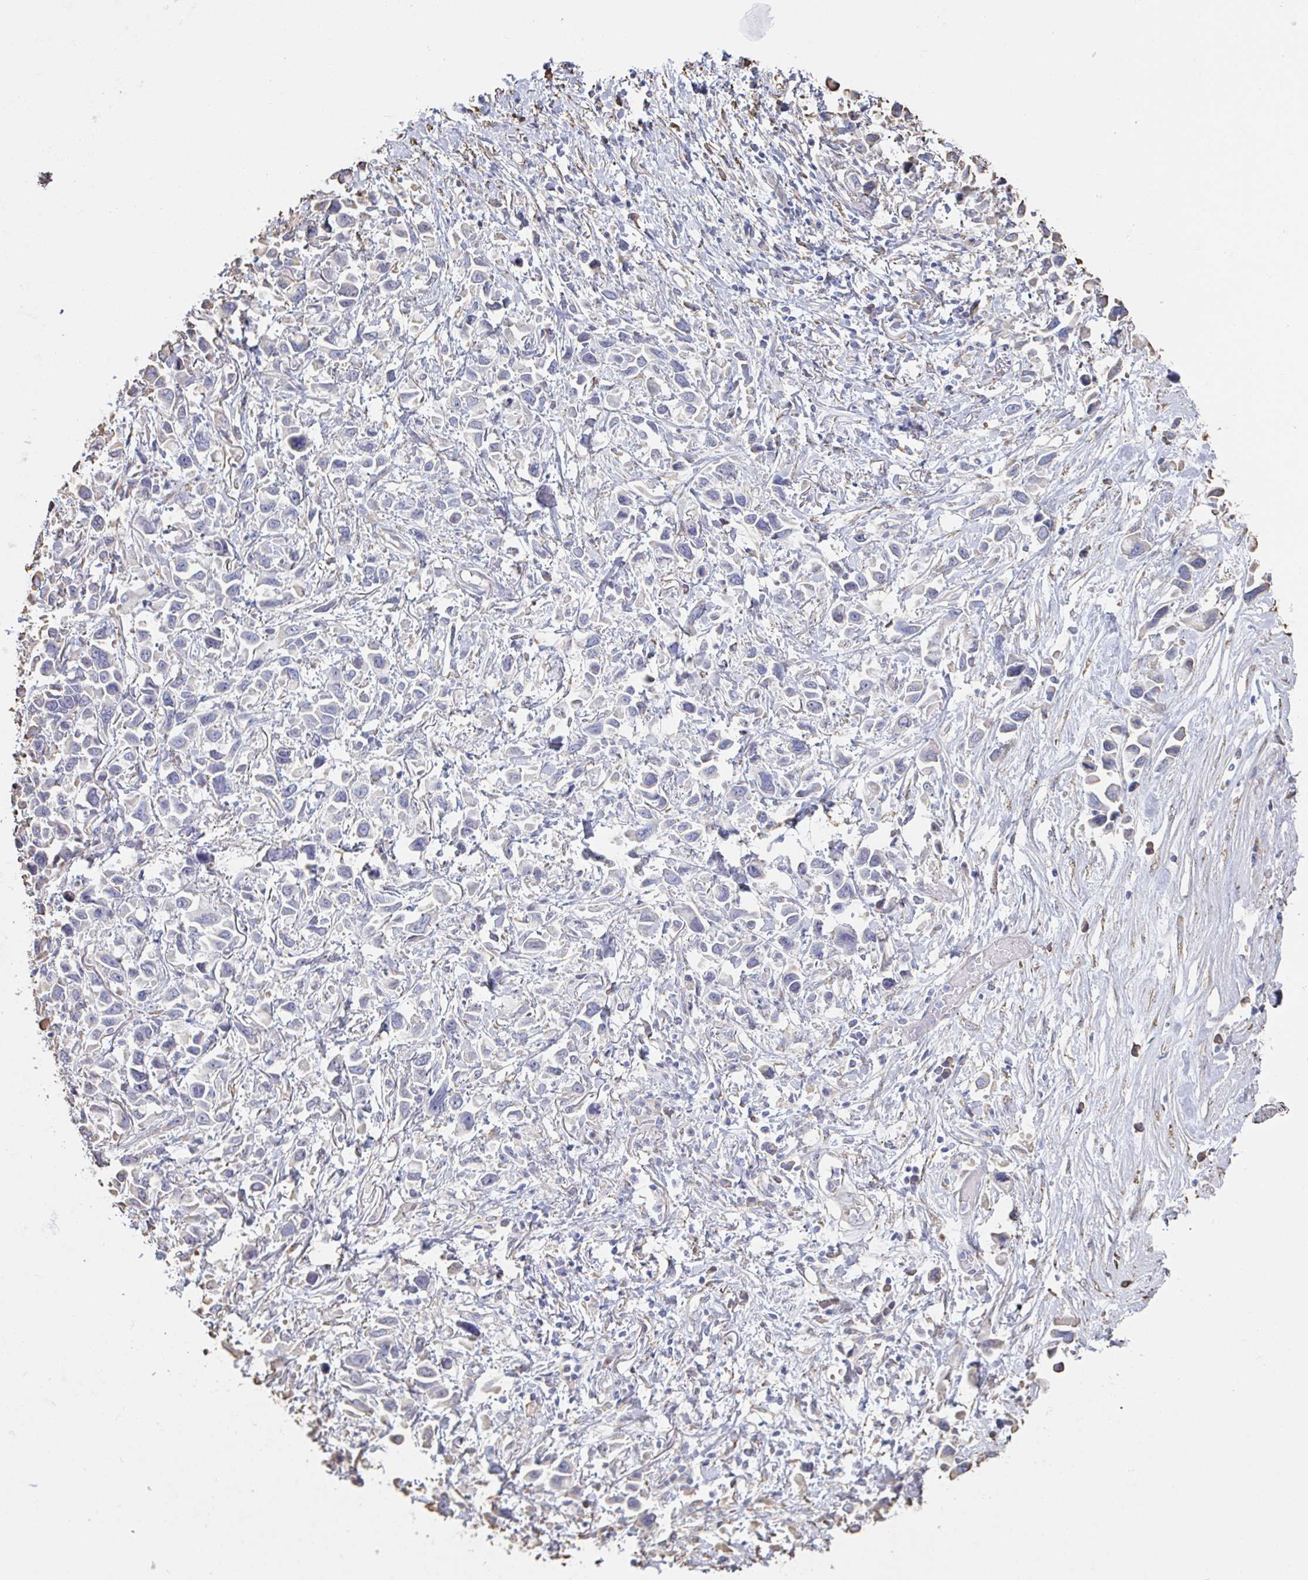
{"staining": {"intensity": "negative", "quantity": "none", "location": "none"}, "tissue": "stomach cancer", "cell_type": "Tumor cells", "image_type": "cancer", "snomed": [{"axis": "morphology", "description": "Adenocarcinoma, NOS"}, {"axis": "topography", "description": "Stomach"}], "caption": "Tumor cells are negative for protein expression in human stomach cancer.", "gene": "RAB5IF", "patient": {"sex": "female", "age": 81}}